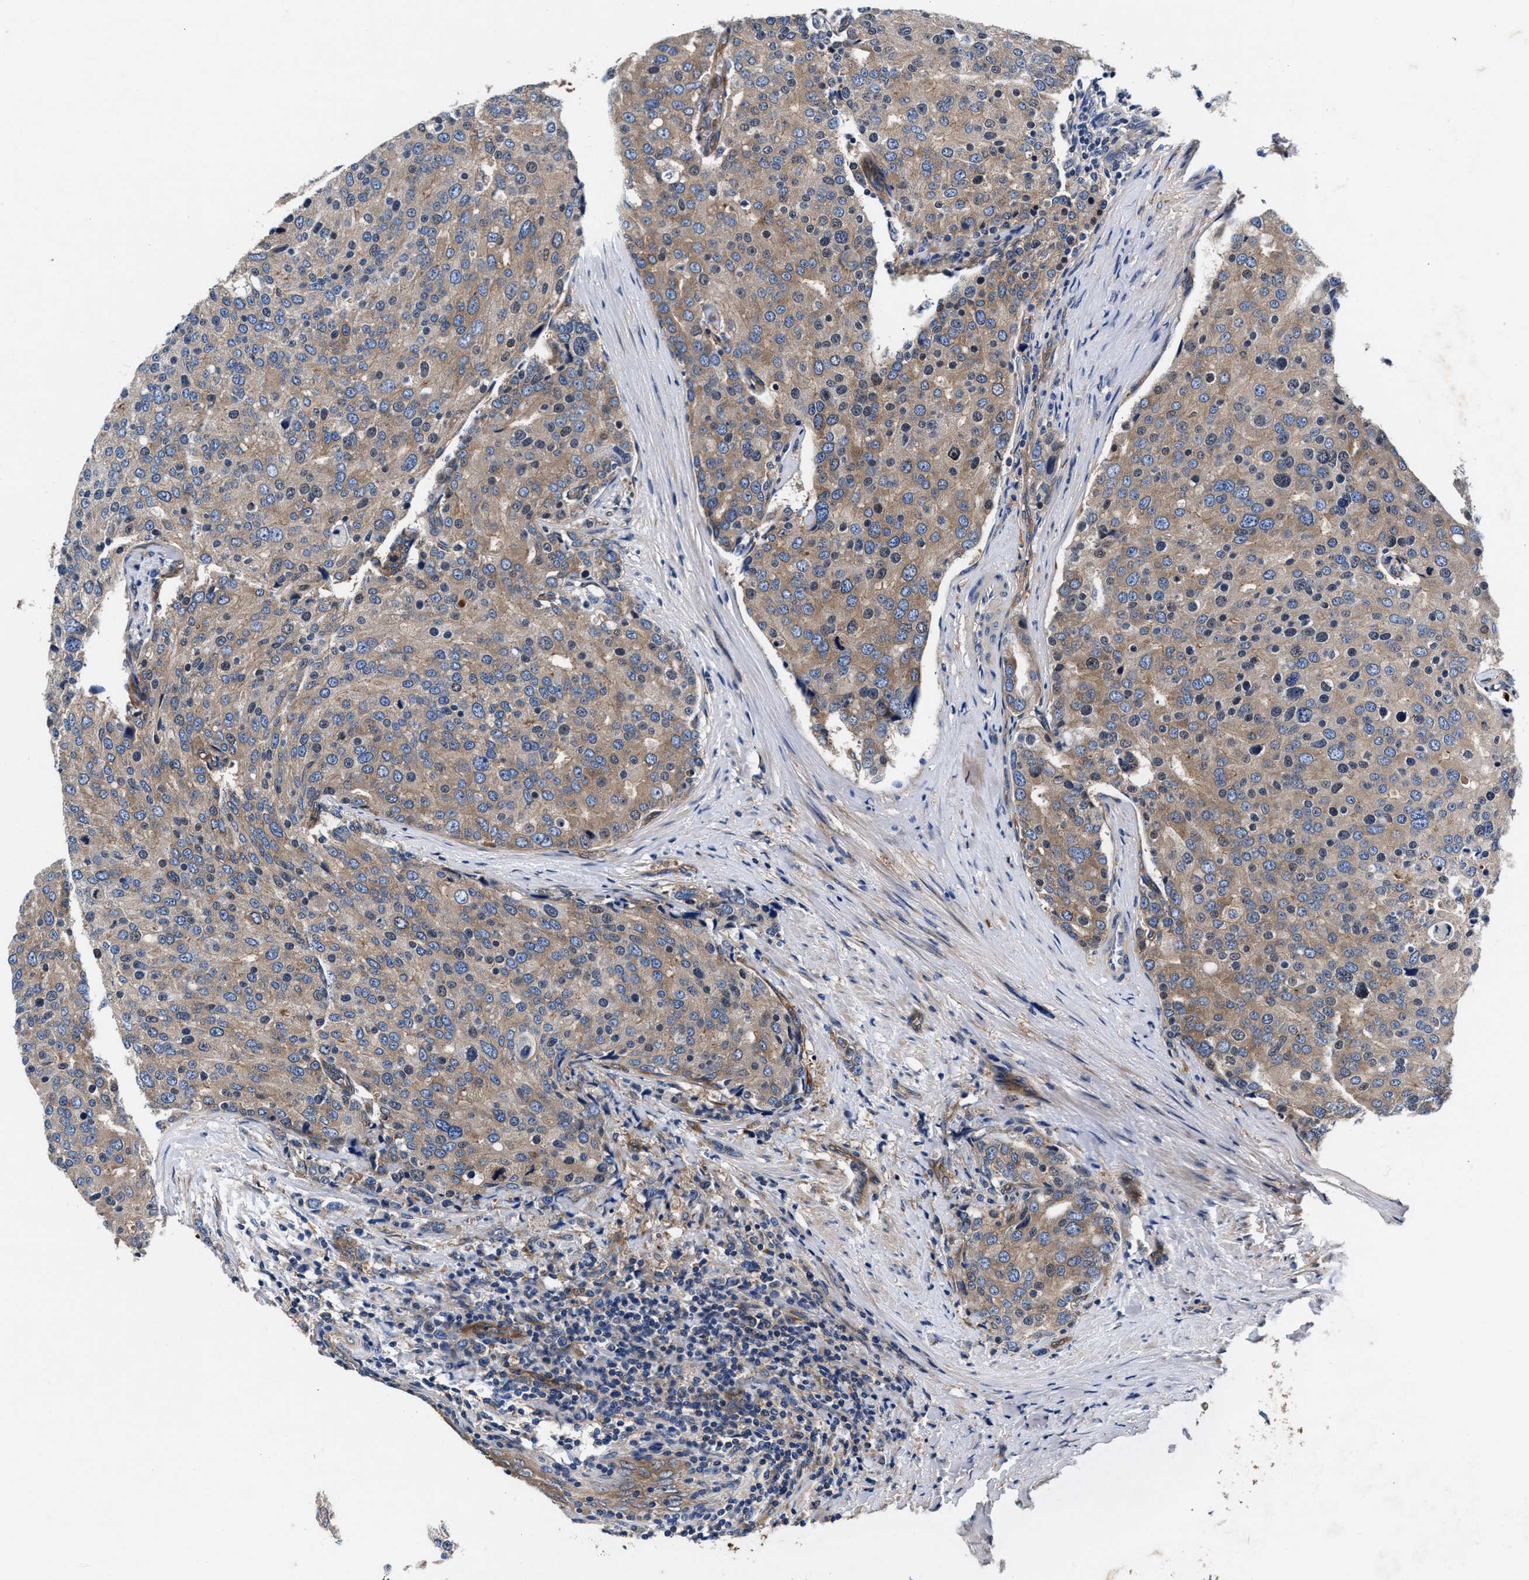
{"staining": {"intensity": "weak", "quantity": ">75%", "location": "cytoplasmic/membranous"}, "tissue": "prostate cancer", "cell_type": "Tumor cells", "image_type": "cancer", "snomed": [{"axis": "morphology", "description": "Adenocarcinoma, High grade"}, {"axis": "topography", "description": "Prostate"}], "caption": "Approximately >75% of tumor cells in high-grade adenocarcinoma (prostate) show weak cytoplasmic/membranous protein staining as visualized by brown immunohistochemical staining.", "gene": "SH3GL1", "patient": {"sex": "male", "age": 50}}